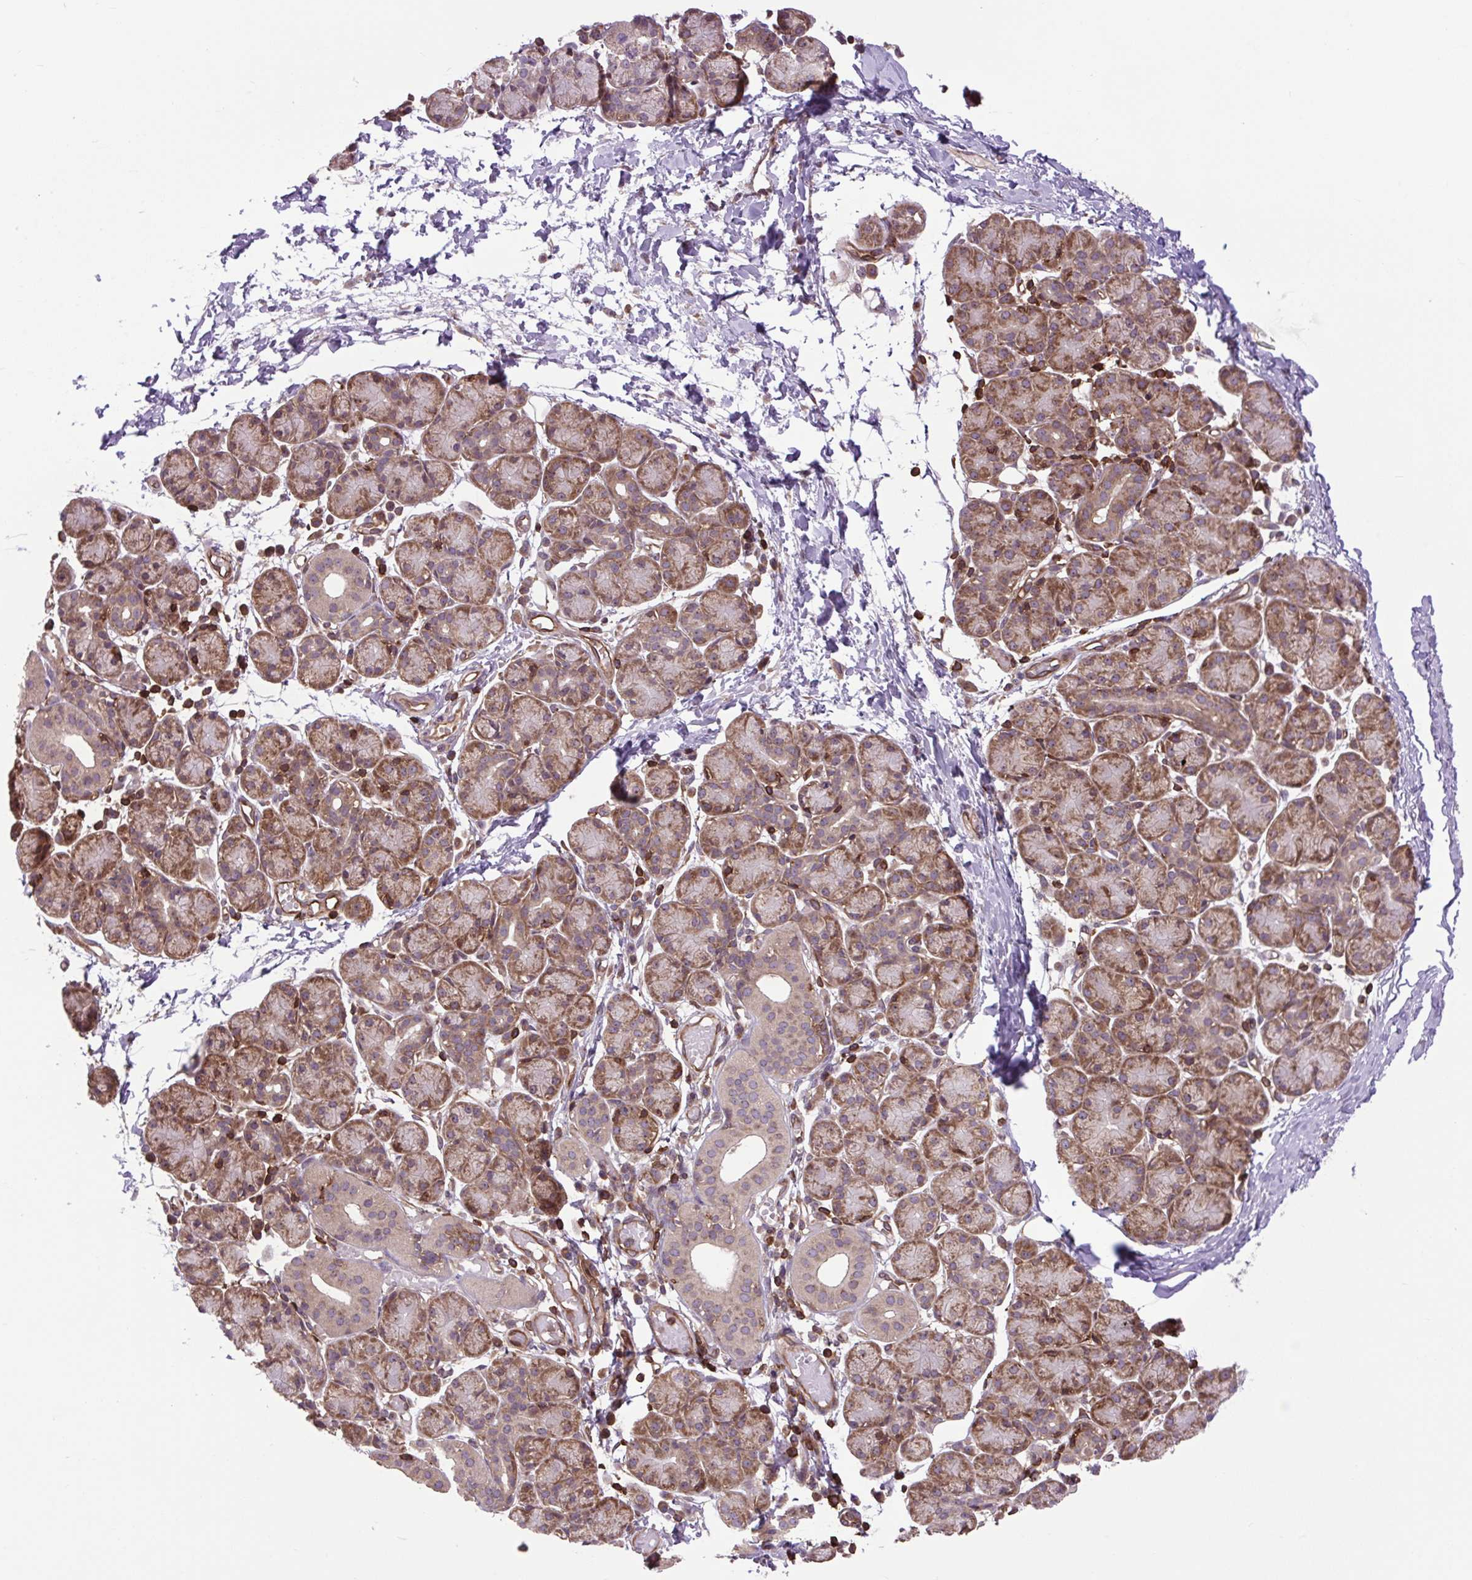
{"staining": {"intensity": "moderate", "quantity": ">75%", "location": "cytoplasmic/membranous"}, "tissue": "salivary gland", "cell_type": "Glandular cells", "image_type": "normal", "snomed": [{"axis": "morphology", "description": "Normal tissue, NOS"}, {"axis": "morphology", "description": "Inflammation, NOS"}, {"axis": "topography", "description": "Lymph node"}, {"axis": "topography", "description": "Salivary gland"}], "caption": "Immunohistochemical staining of unremarkable salivary gland demonstrates moderate cytoplasmic/membranous protein staining in about >75% of glandular cells. (Stains: DAB in brown, nuclei in blue, Microscopy: brightfield microscopy at high magnification).", "gene": "PLCG1", "patient": {"sex": "male", "age": 3}}